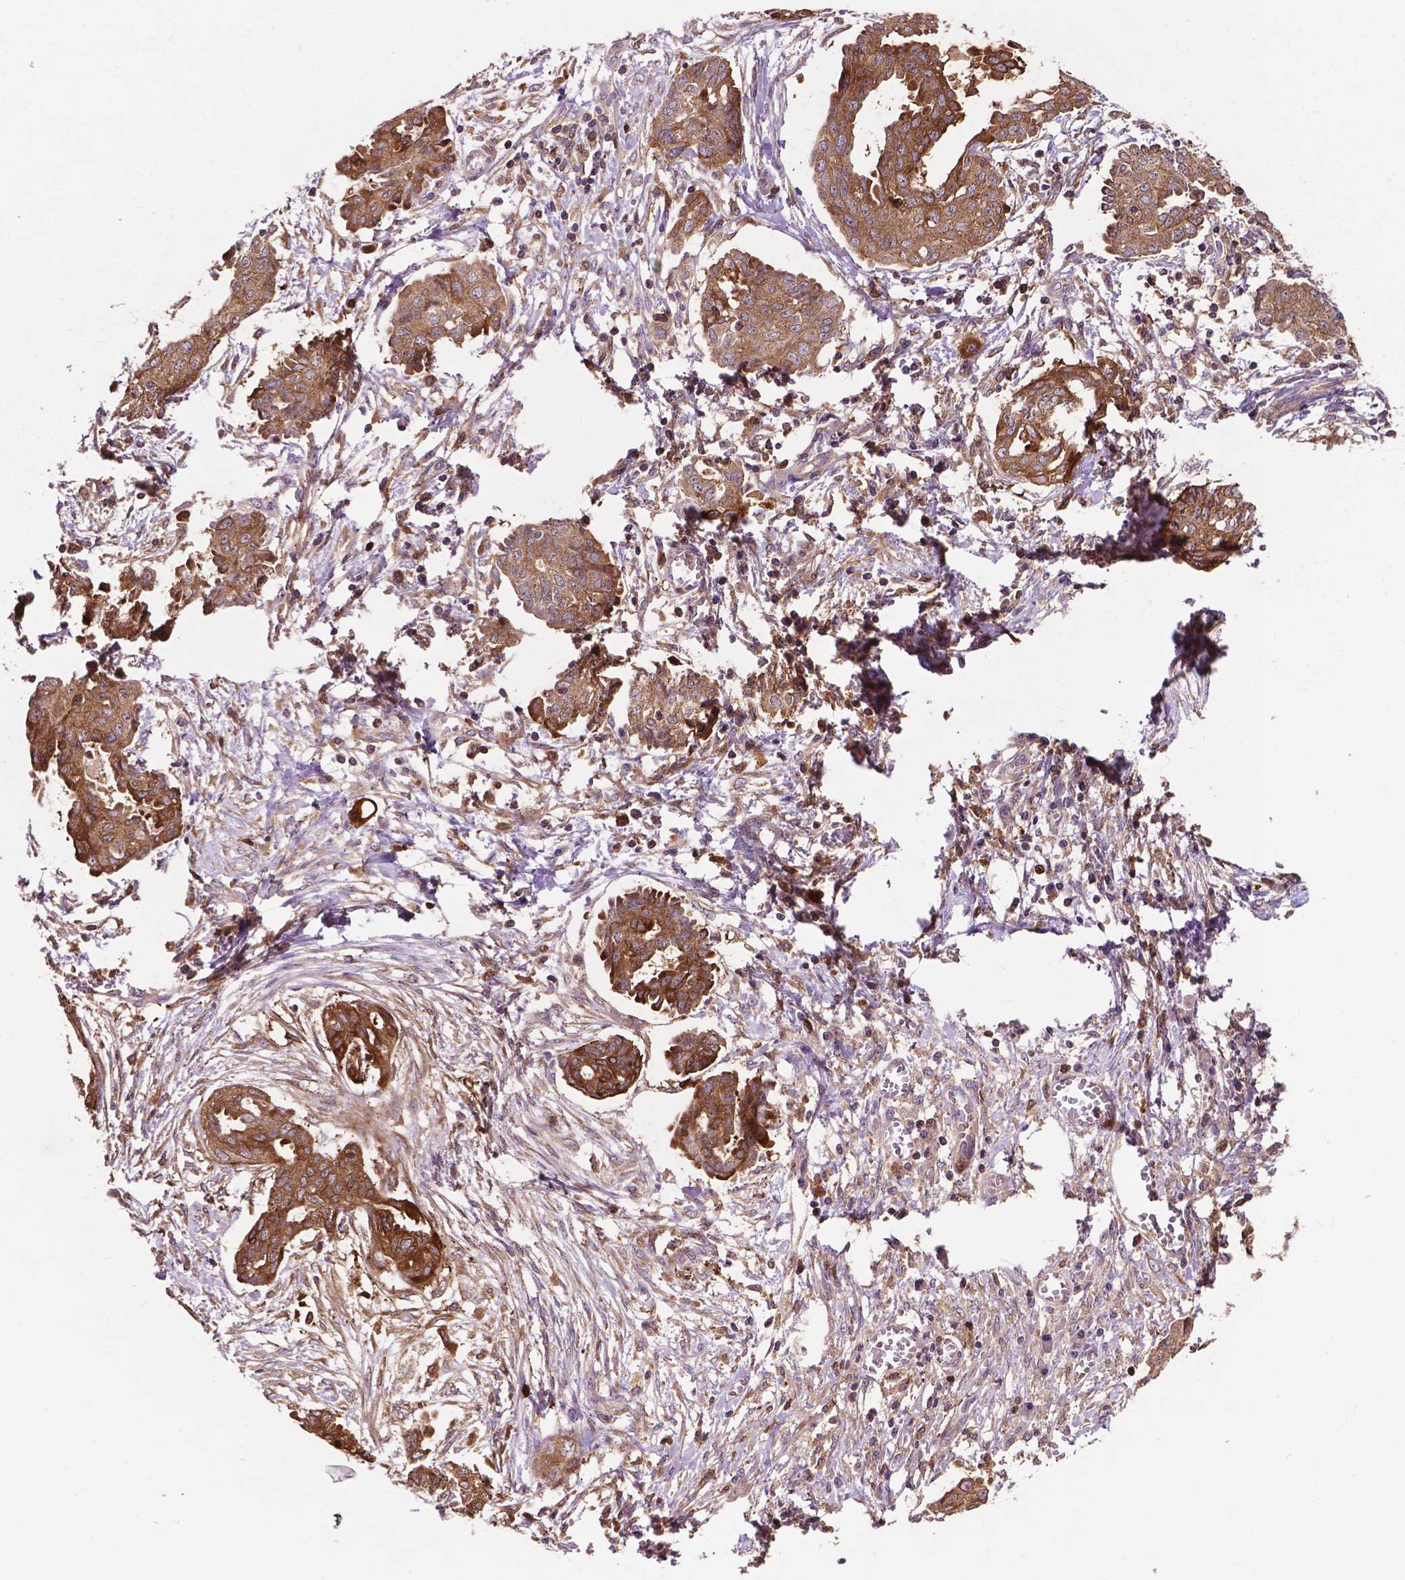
{"staining": {"intensity": "strong", "quantity": ">75%", "location": "cytoplasmic/membranous"}, "tissue": "ovarian cancer", "cell_type": "Tumor cells", "image_type": "cancer", "snomed": [{"axis": "morphology", "description": "Cystadenocarcinoma, serous, NOS"}, {"axis": "topography", "description": "Ovary"}], "caption": "Ovarian serous cystadenocarcinoma was stained to show a protein in brown. There is high levels of strong cytoplasmic/membranous expression in approximately >75% of tumor cells.", "gene": "SMAD3", "patient": {"sex": "female", "age": 71}}